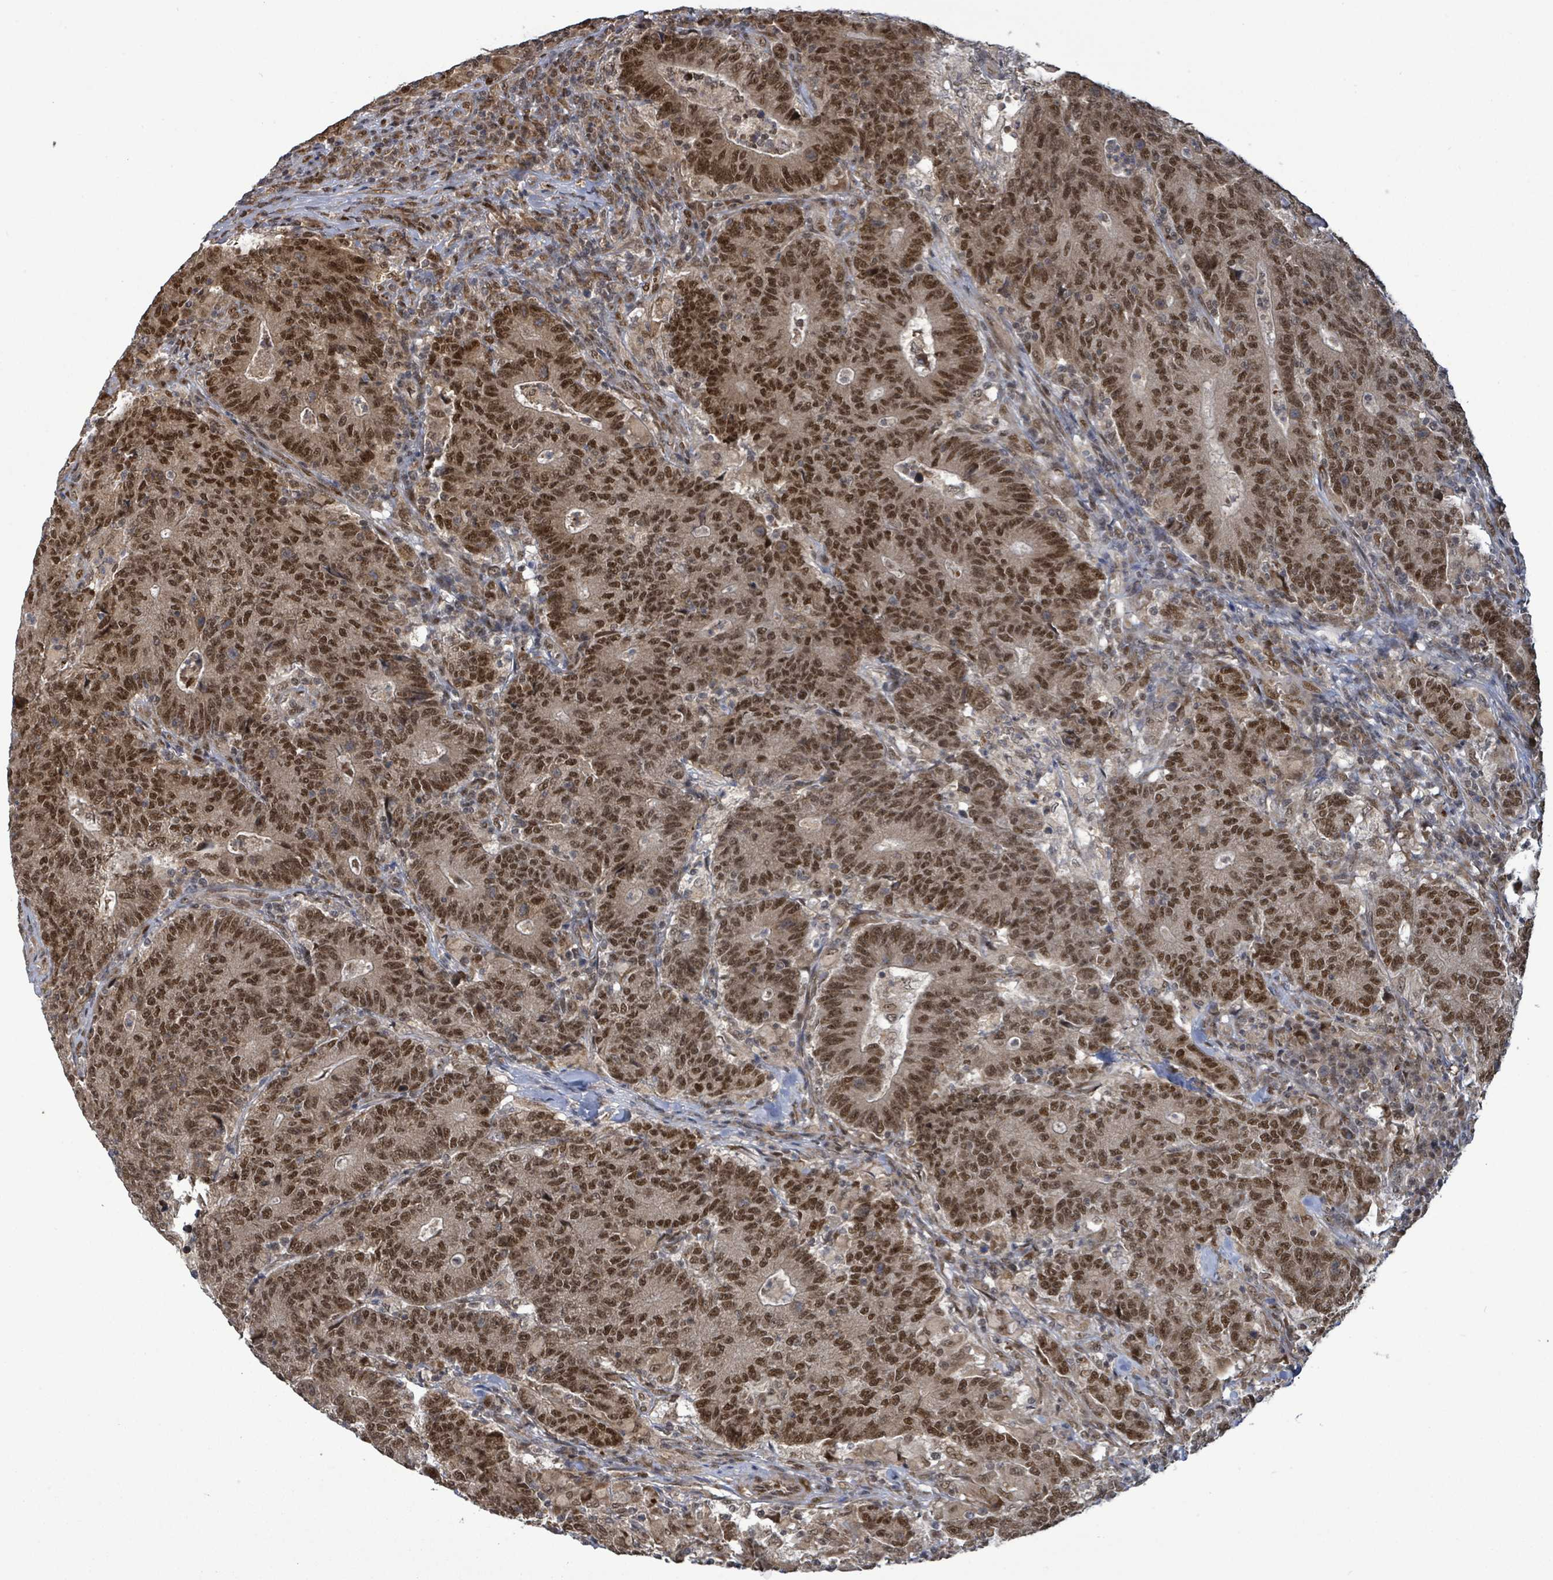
{"staining": {"intensity": "strong", "quantity": ">75%", "location": "nuclear"}, "tissue": "colorectal cancer", "cell_type": "Tumor cells", "image_type": "cancer", "snomed": [{"axis": "morphology", "description": "Adenocarcinoma, NOS"}, {"axis": "topography", "description": "Colon"}], "caption": "Immunohistochemical staining of adenocarcinoma (colorectal) exhibits strong nuclear protein staining in approximately >75% of tumor cells.", "gene": "PATZ1", "patient": {"sex": "female", "age": 75}}